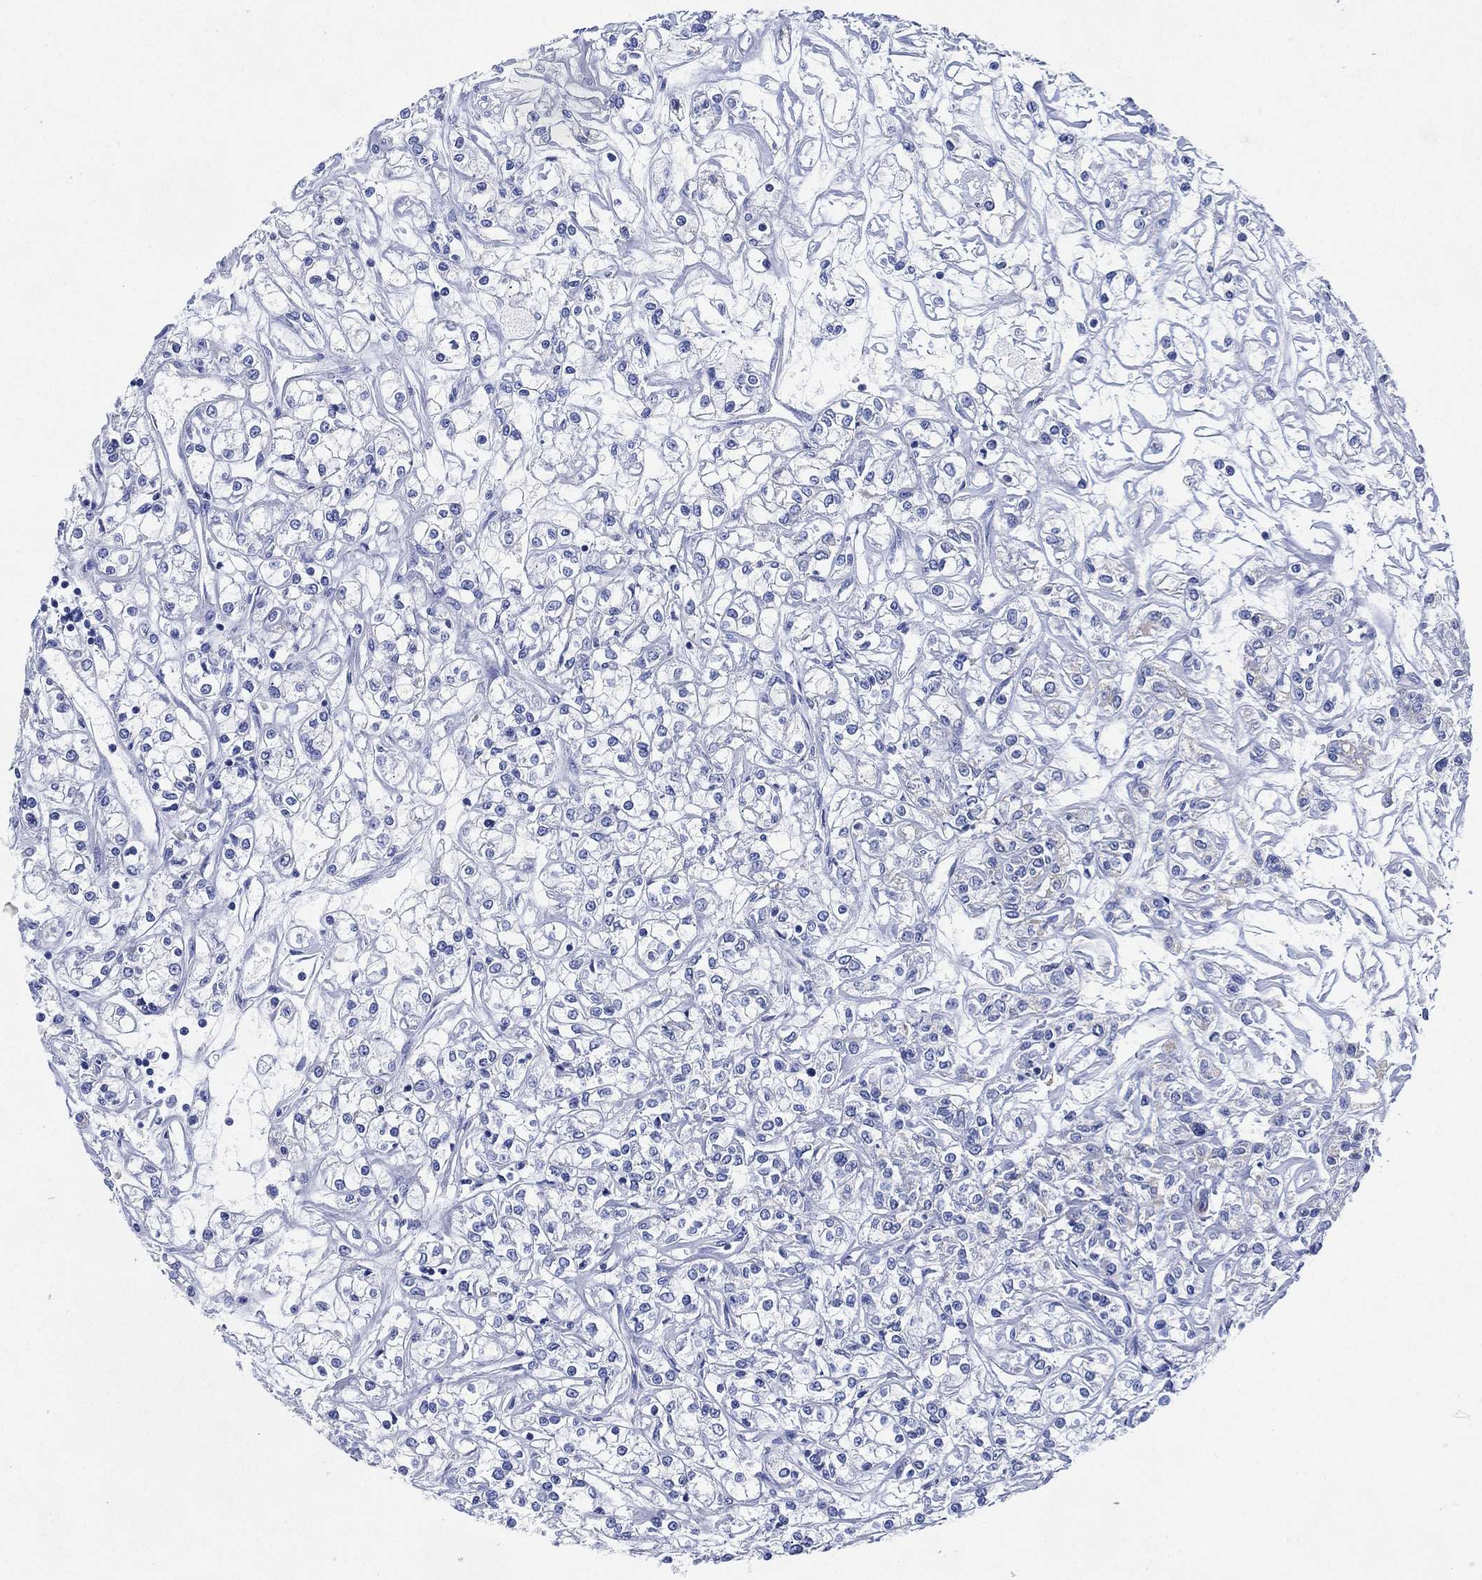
{"staining": {"intensity": "negative", "quantity": "none", "location": "none"}, "tissue": "renal cancer", "cell_type": "Tumor cells", "image_type": "cancer", "snomed": [{"axis": "morphology", "description": "Adenocarcinoma, NOS"}, {"axis": "topography", "description": "Kidney"}], "caption": "Image shows no significant protein staining in tumor cells of renal adenocarcinoma. The staining was performed using DAB to visualize the protein expression in brown, while the nuclei were stained in blue with hematoxylin (Magnification: 20x).", "gene": "SIGLECL1", "patient": {"sex": "female", "age": 59}}